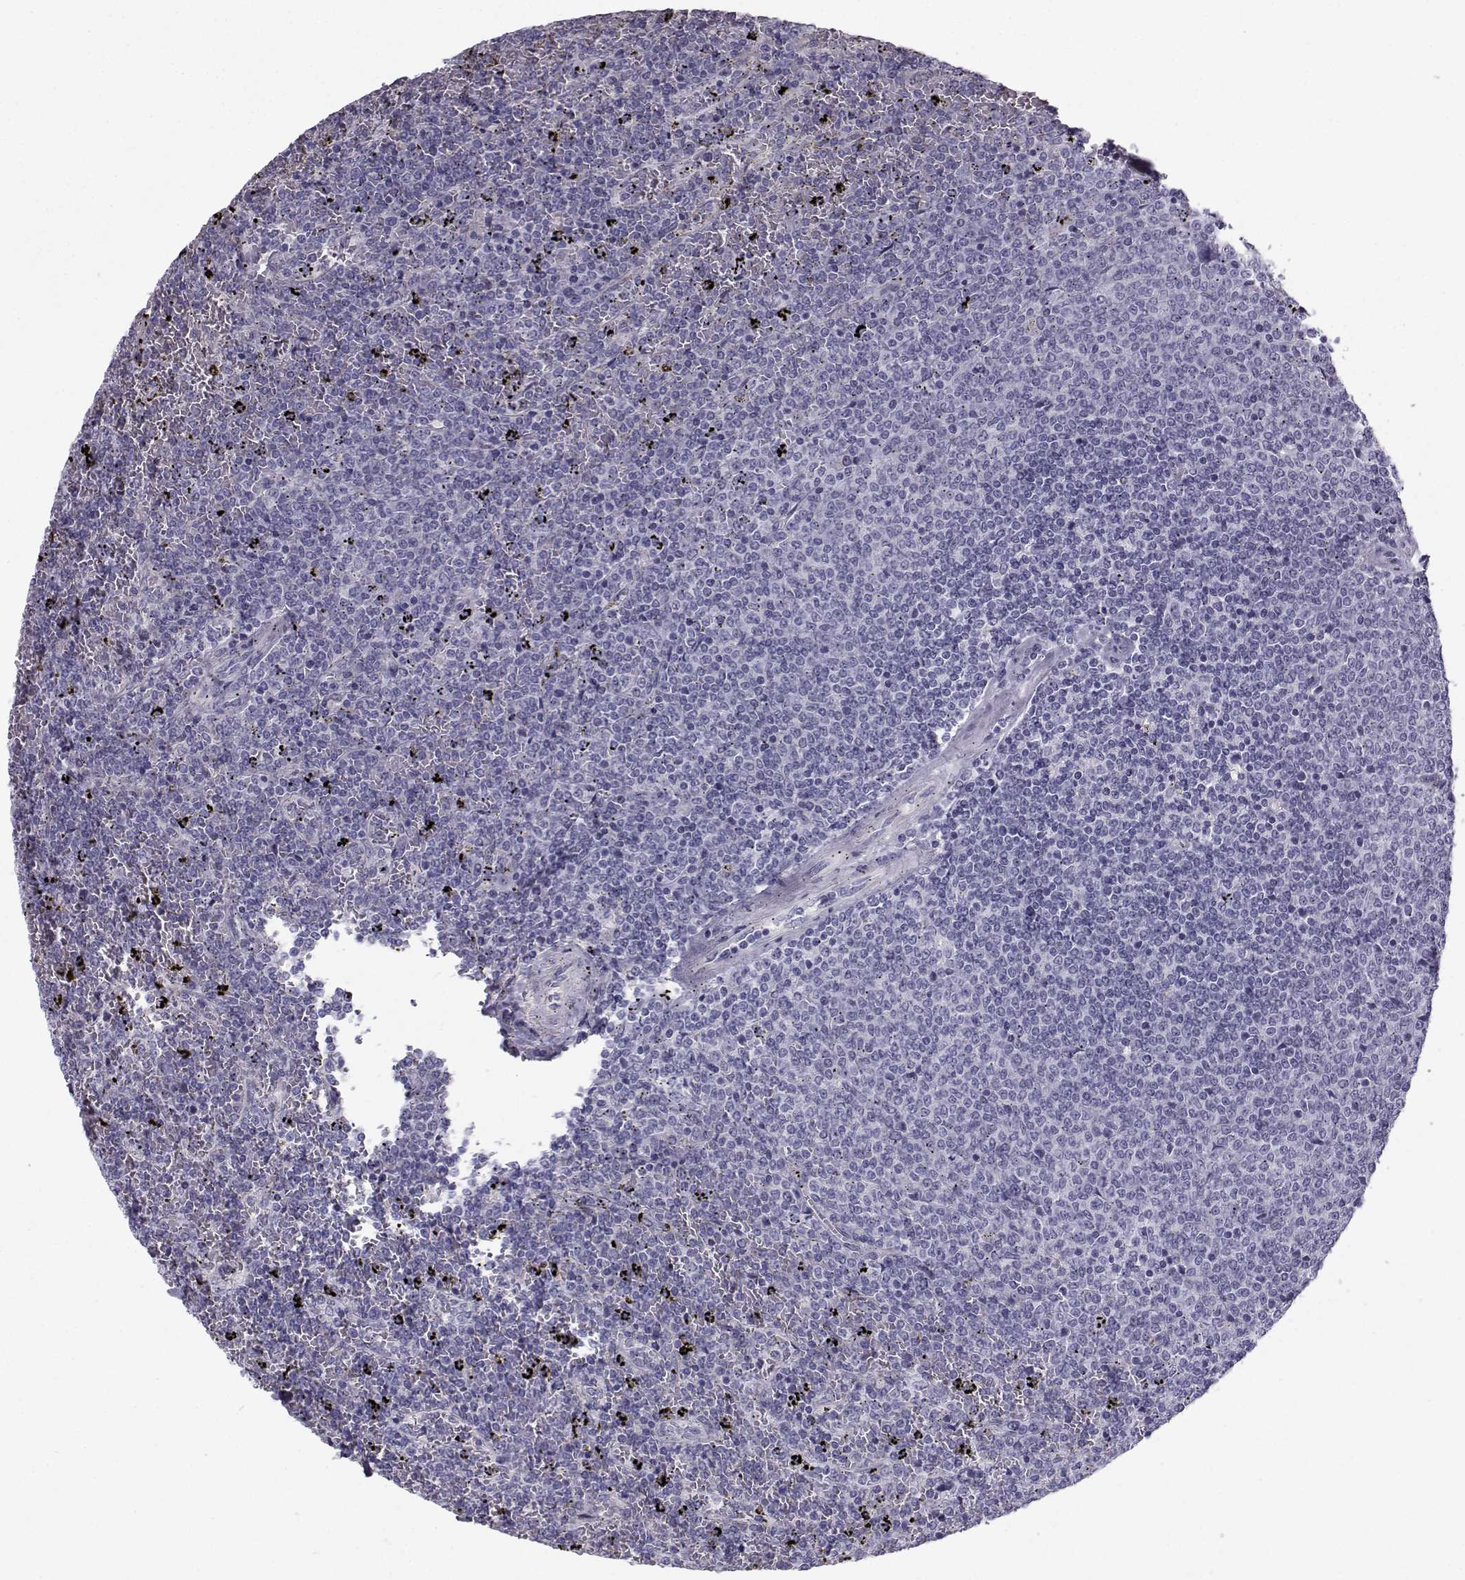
{"staining": {"intensity": "negative", "quantity": "none", "location": "none"}, "tissue": "lymphoma", "cell_type": "Tumor cells", "image_type": "cancer", "snomed": [{"axis": "morphology", "description": "Malignant lymphoma, non-Hodgkin's type, Low grade"}, {"axis": "topography", "description": "Spleen"}], "caption": "IHC image of human lymphoma stained for a protein (brown), which shows no positivity in tumor cells.", "gene": "CALCR", "patient": {"sex": "female", "age": 77}}